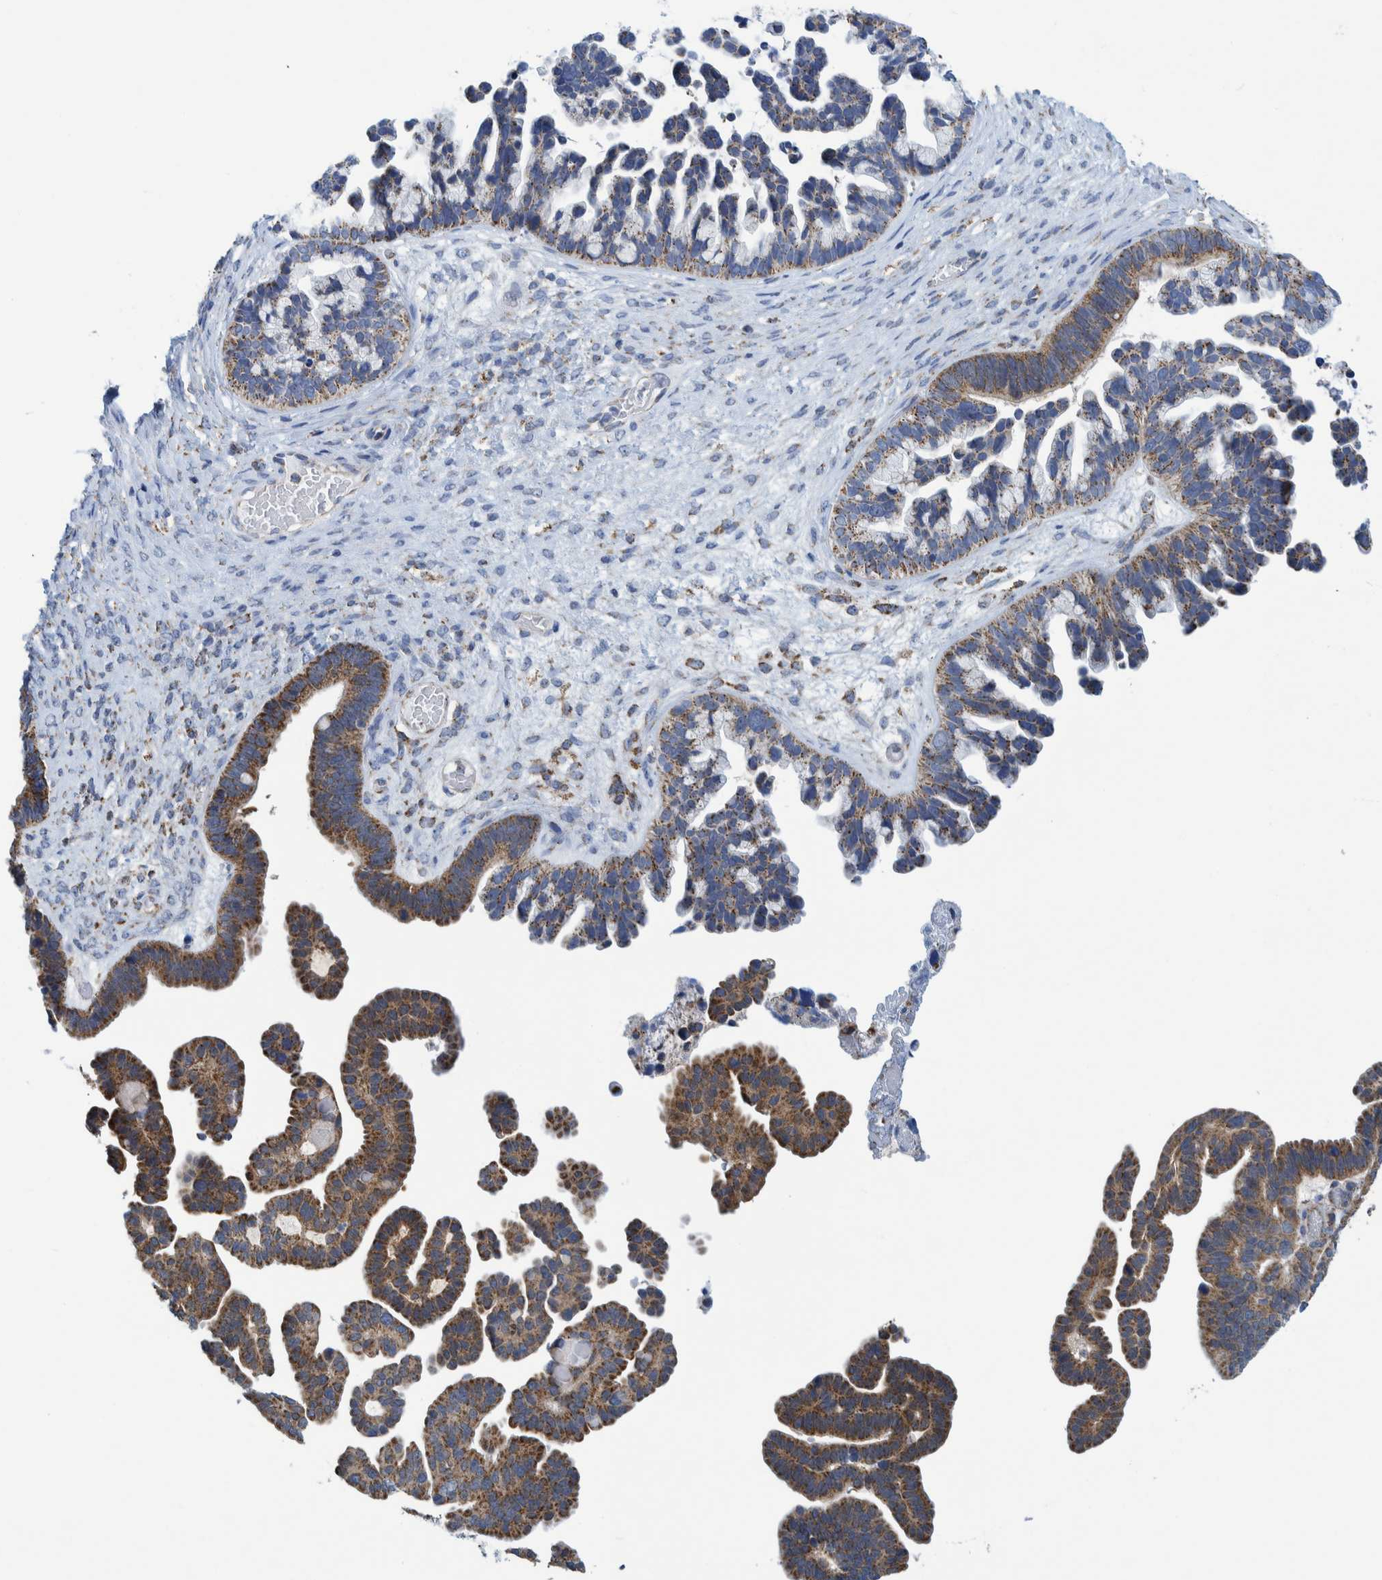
{"staining": {"intensity": "moderate", "quantity": ">75%", "location": "cytoplasmic/membranous"}, "tissue": "ovarian cancer", "cell_type": "Tumor cells", "image_type": "cancer", "snomed": [{"axis": "morphology", "description": "Cystadenocarcinoma, serous, NOS"}, {"axis": "topography", "description": "Ovary"}], "caption": "Protein staining by immunohistochemistry (IHC) reveals moderate cytoplasmic/membranous staining in about >75% of tumor cells in ovarian serous cystadenocarcinoma. (Stains: DAB (3,3'-diaminobenzidine) in brown, nuclei in blue, Microscopy: brightfield microscopy at high magnification).", "gene": "MRPS7", "patient": {"sex": "female", "age": 56}}